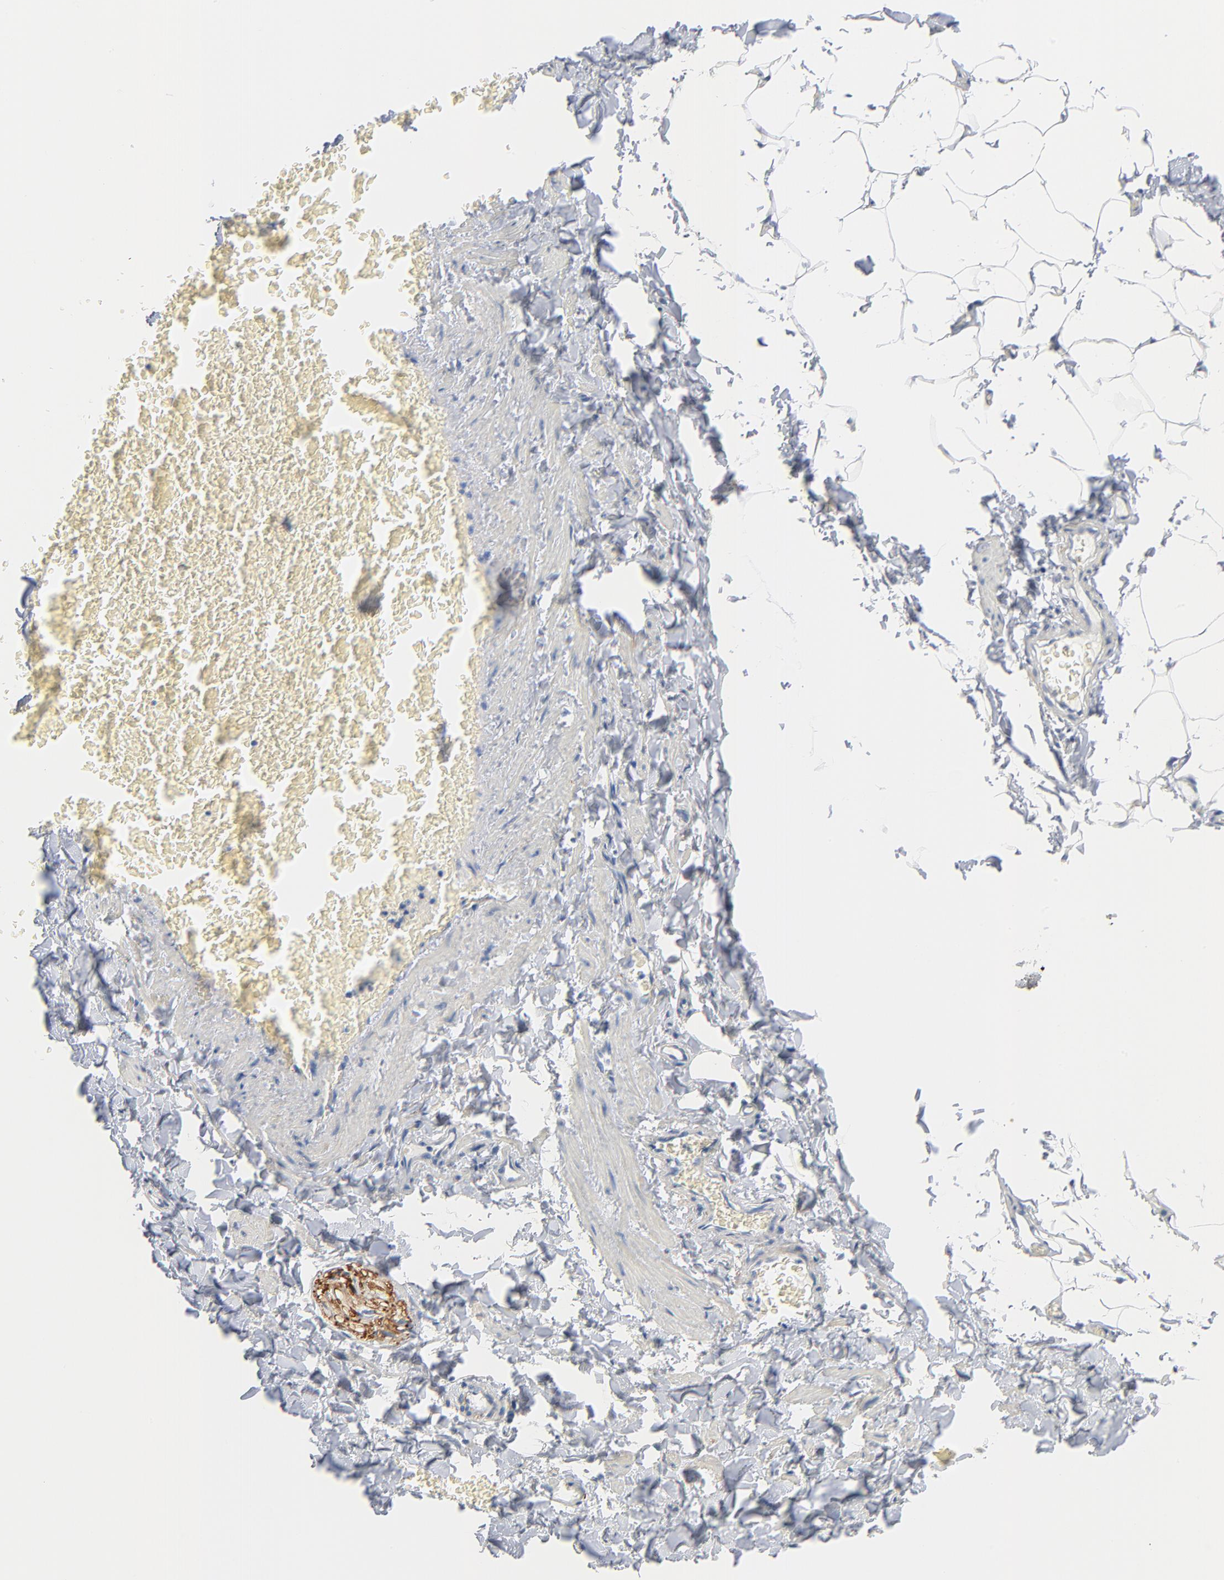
{"staining": {"intensity": "negative", "quantity": "none", "location": "none"}, "tissue": "adipose tissue", "cell_type": "Adipocytes", "image_type": "normal", "snomed": [{"axis": "morphology", "description": "Normal tissue, NOS"}, {"axis": "topography", "description": "Vascular tissue"}], "caption": "Protein analysis of unremarkable adipose tissue demonstrates no significant positivity in adipocytes.", "gene": "IFT43", "patient": {"sex": "male", "age": 41}}